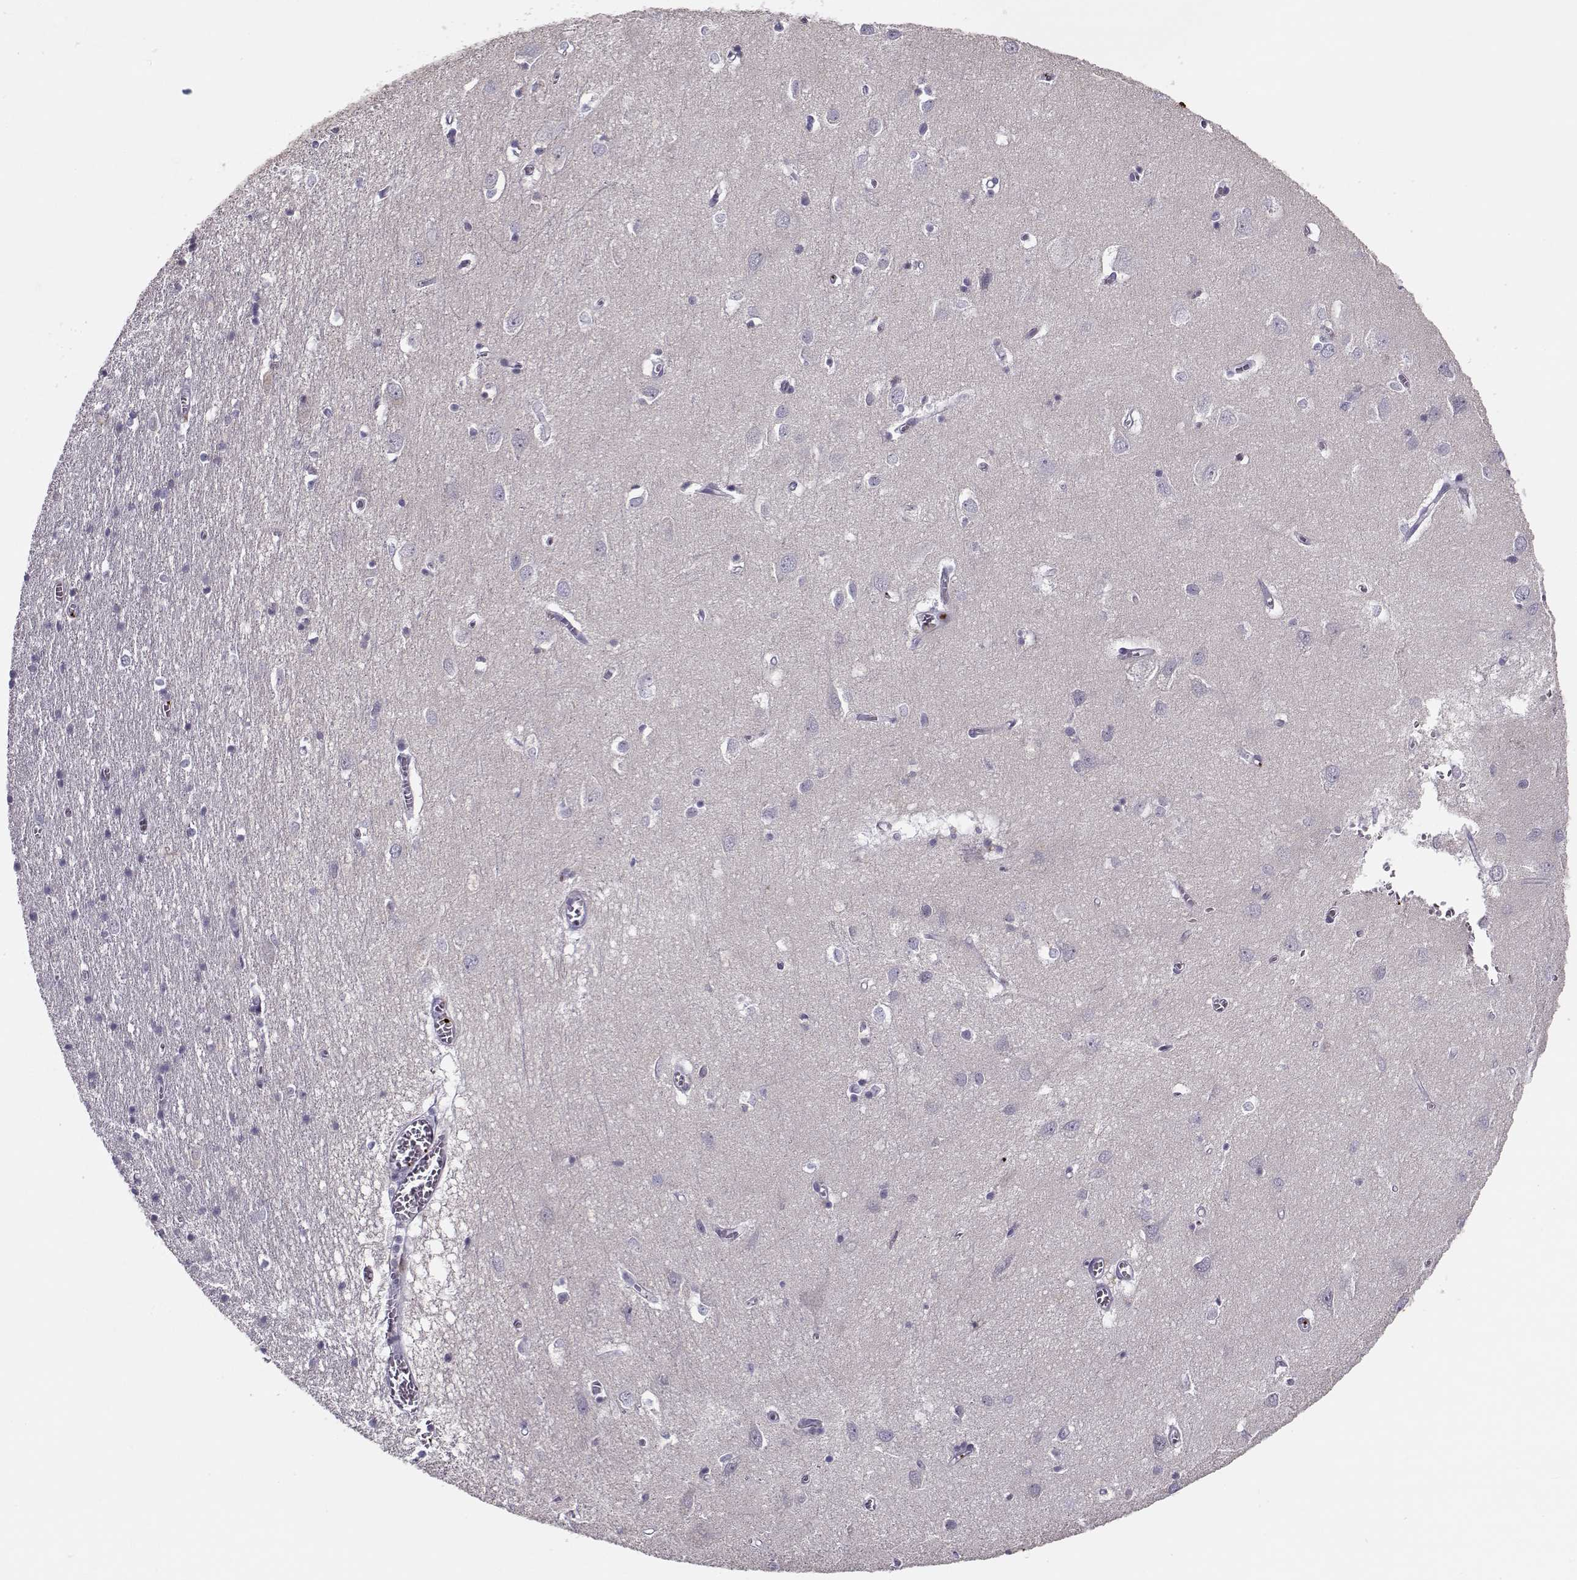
{"staining": {"intensity": "negative", "quantity": "none", "location": "none"}, "tissue": "cerebral cortex", "cell_type": "Endothelial cells", "image_type": "normal", "snomed": [{"axis": "morphology", "description": "Normal tissue, NOS"}, {"axis": "topography", "description": "Cerebral cortex"}], "caption": "A histopathology image of human cerebral cortex is negative for staining in endothelial cells. (DAB IHC with hematoxylin counter stain).", "gene": "KLF17", "patient": {"sex": "male", "age": 70}}